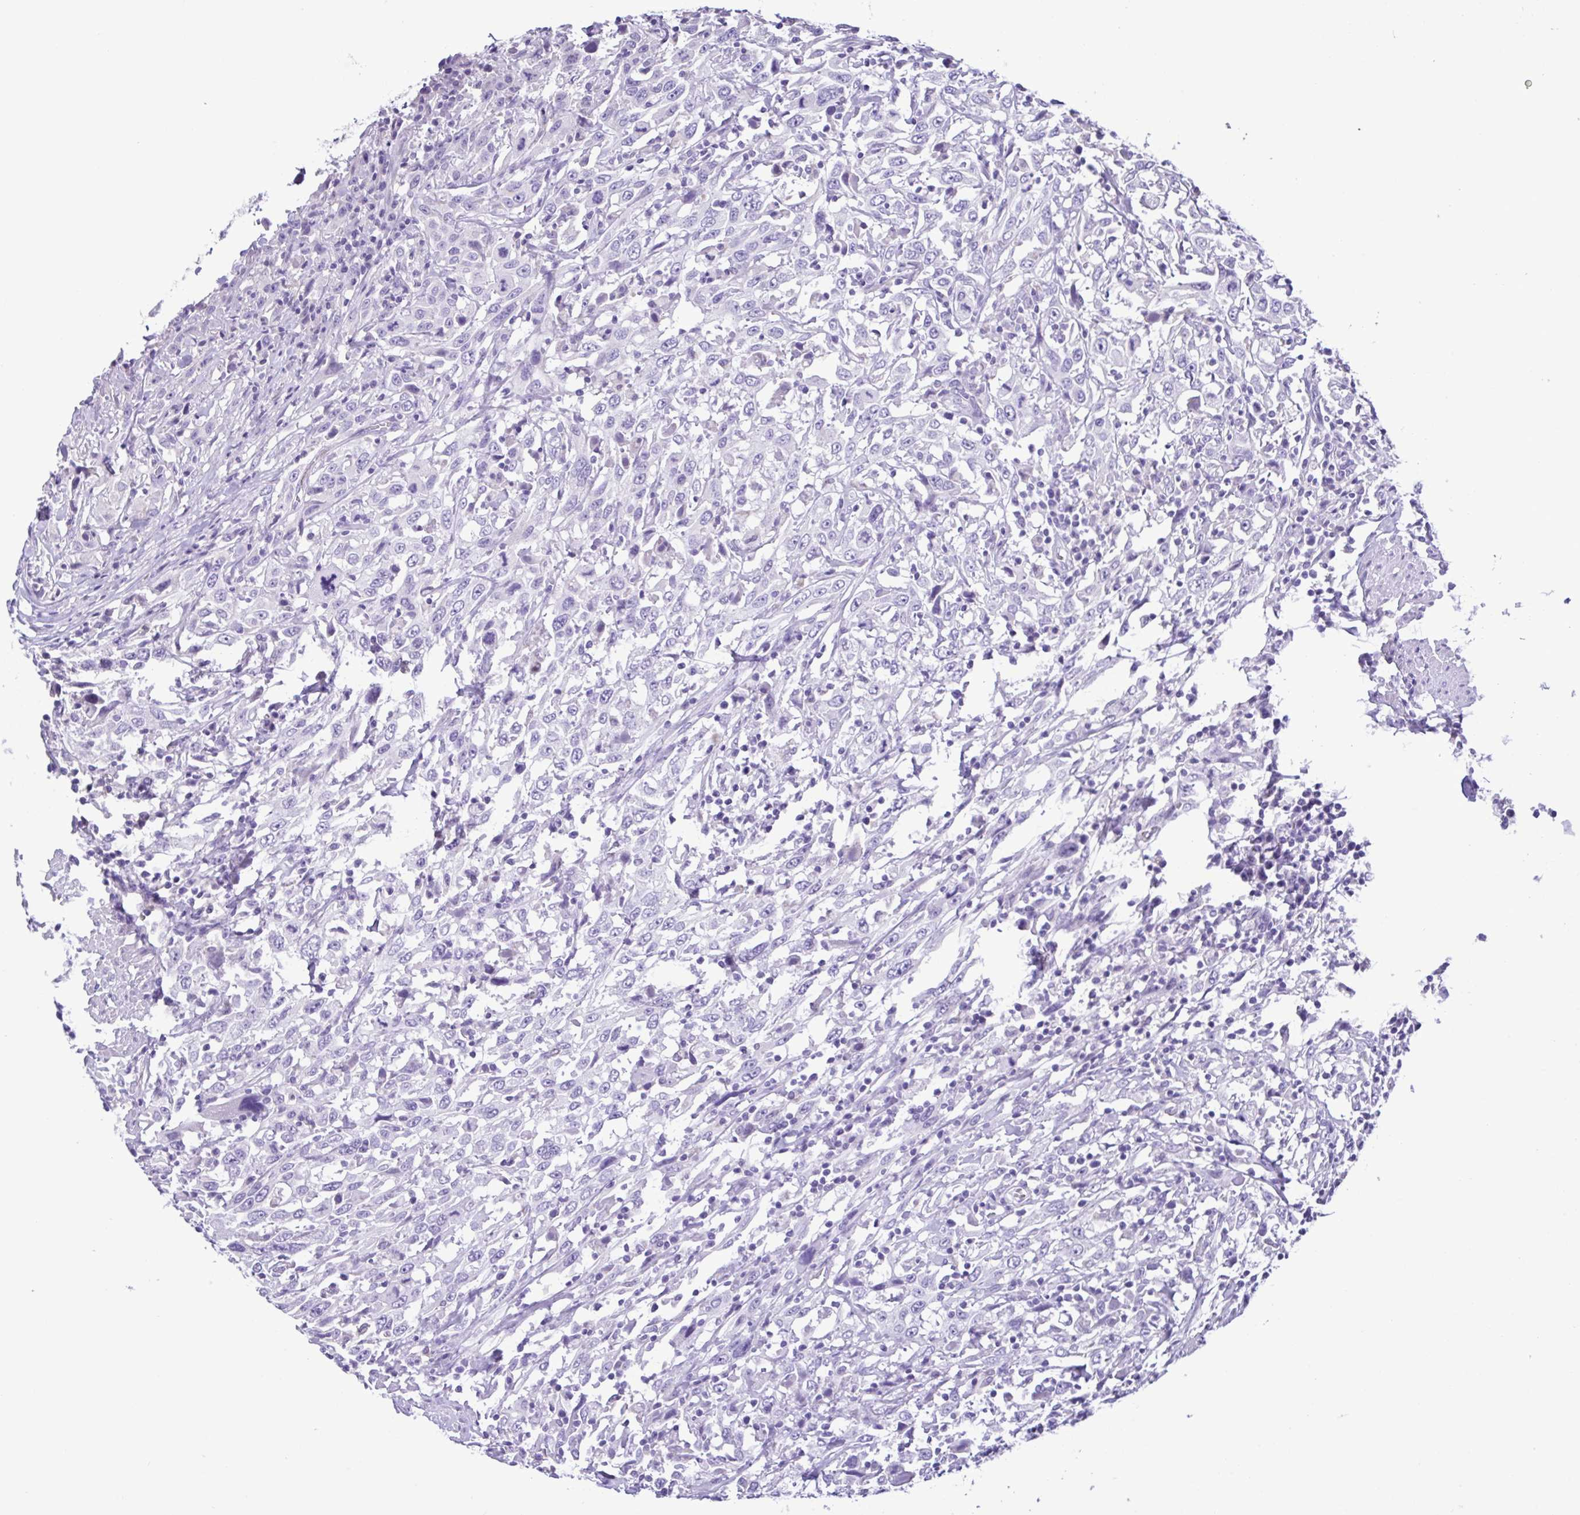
{"staining": {"intensity": "negative", "quantity": "none", "location": "none"}, "tissue": "urothelial cancer", "cell_type": "Tumor cells", "image_type": "cancer", "snomed": [{"axis": "morphology", "description": "Urothelial carcinoma, High grade"}, {"axis": "topography", "description": "Urinary bladder"}], "caption": "Protein analysis of urothelial cancer reveals no significant positivity in tumor cells.", "gene": "CBY2", "patient": {"sex": "male", "age": 61}}